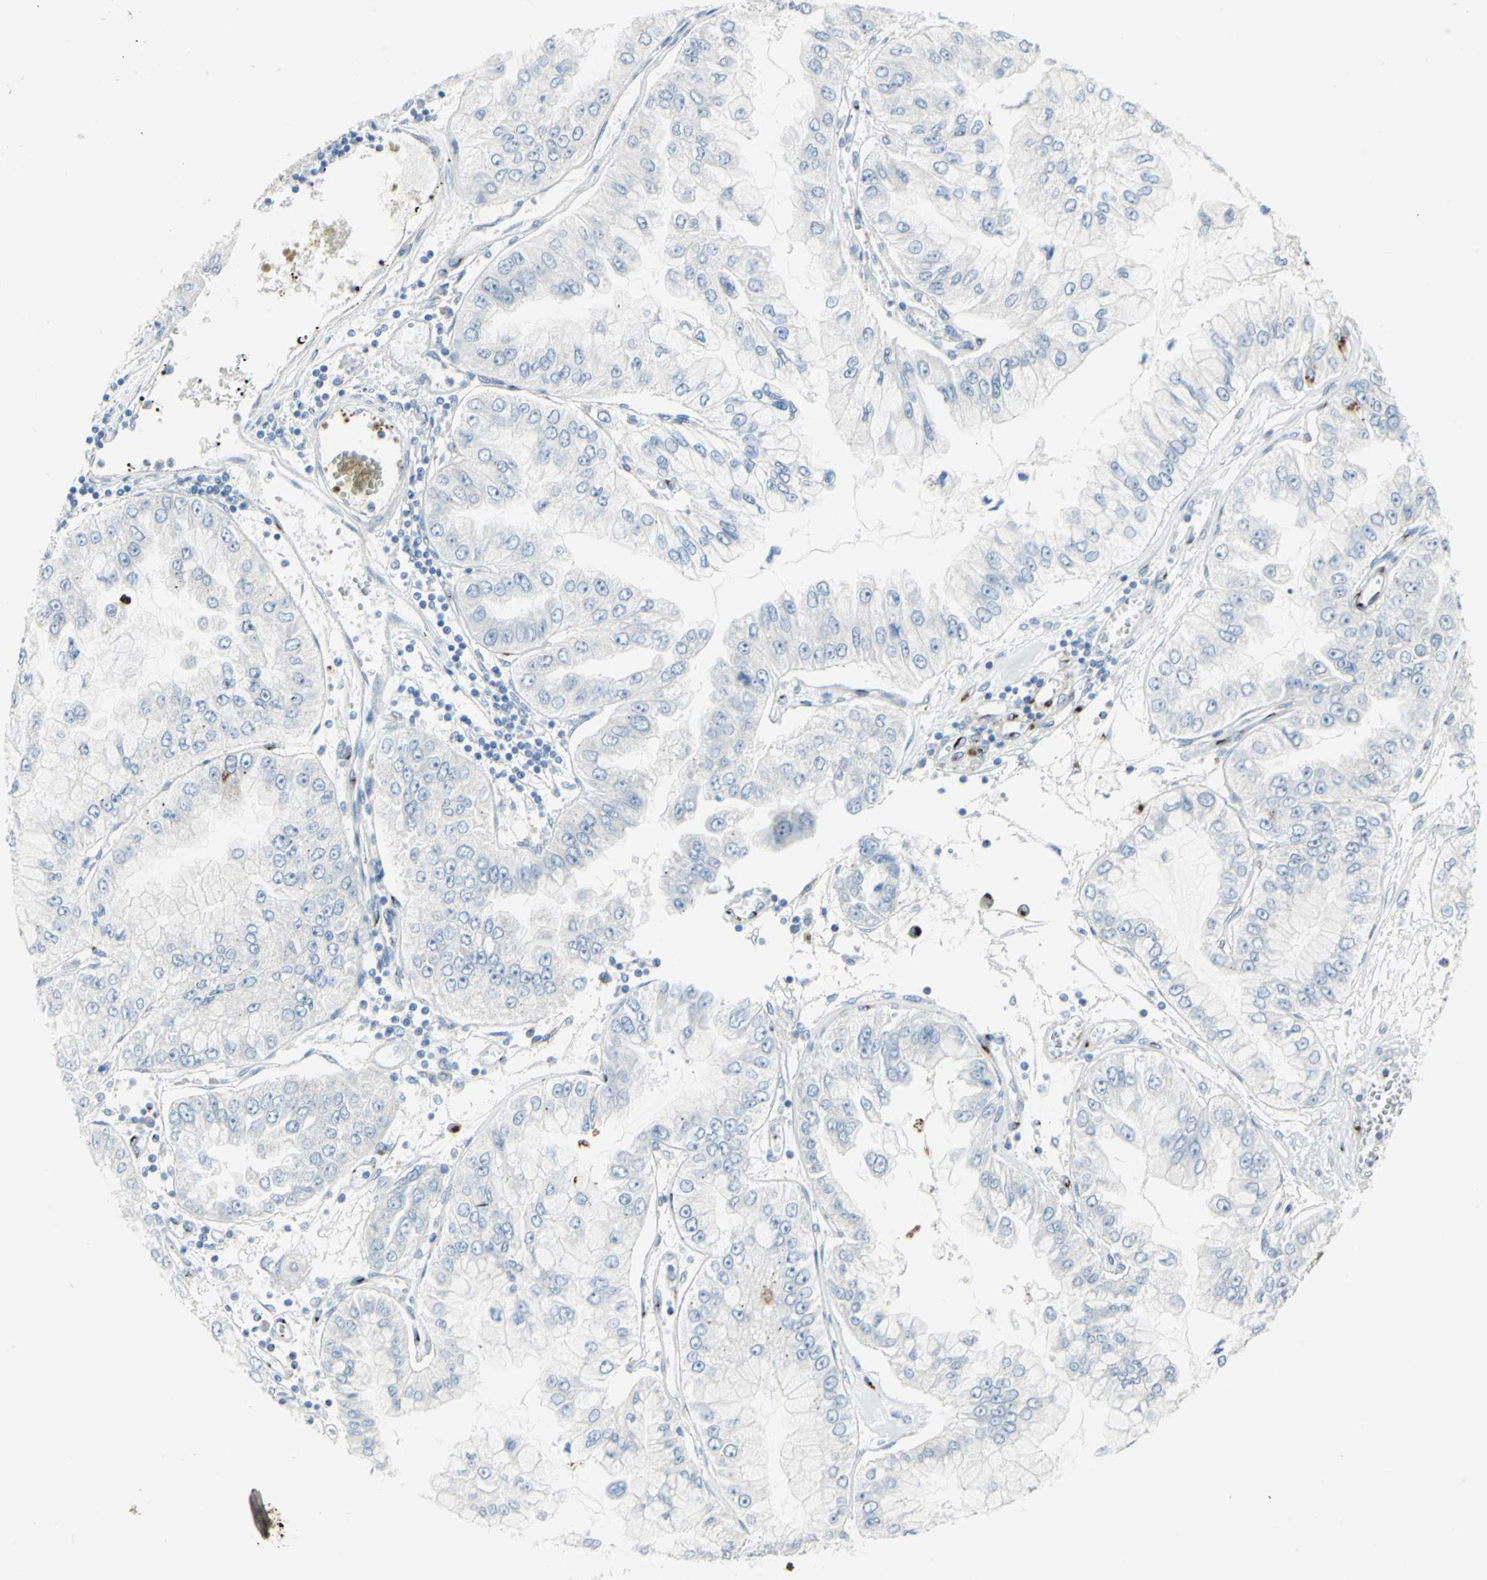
{"staining": {"intensity": "negative", "quantity": "none", "location": "none"}, "tissue": "liver cancer", "cell_type": "Tumor cells", "image_type": "cancer", "snomed": [{"axis": "morphology", "description": "Cholangiocarcinoma"}, {"axis": "topography", "description": "Liver"}], "caption": "Immunohistochemistry photomicrograph of neoplastic tissue: liver cancer stained with DAB demonstrates no significant protein positivity in tumor cells.", "gene": "GPR3", "patient": {"sex": "female", "age": 79}}